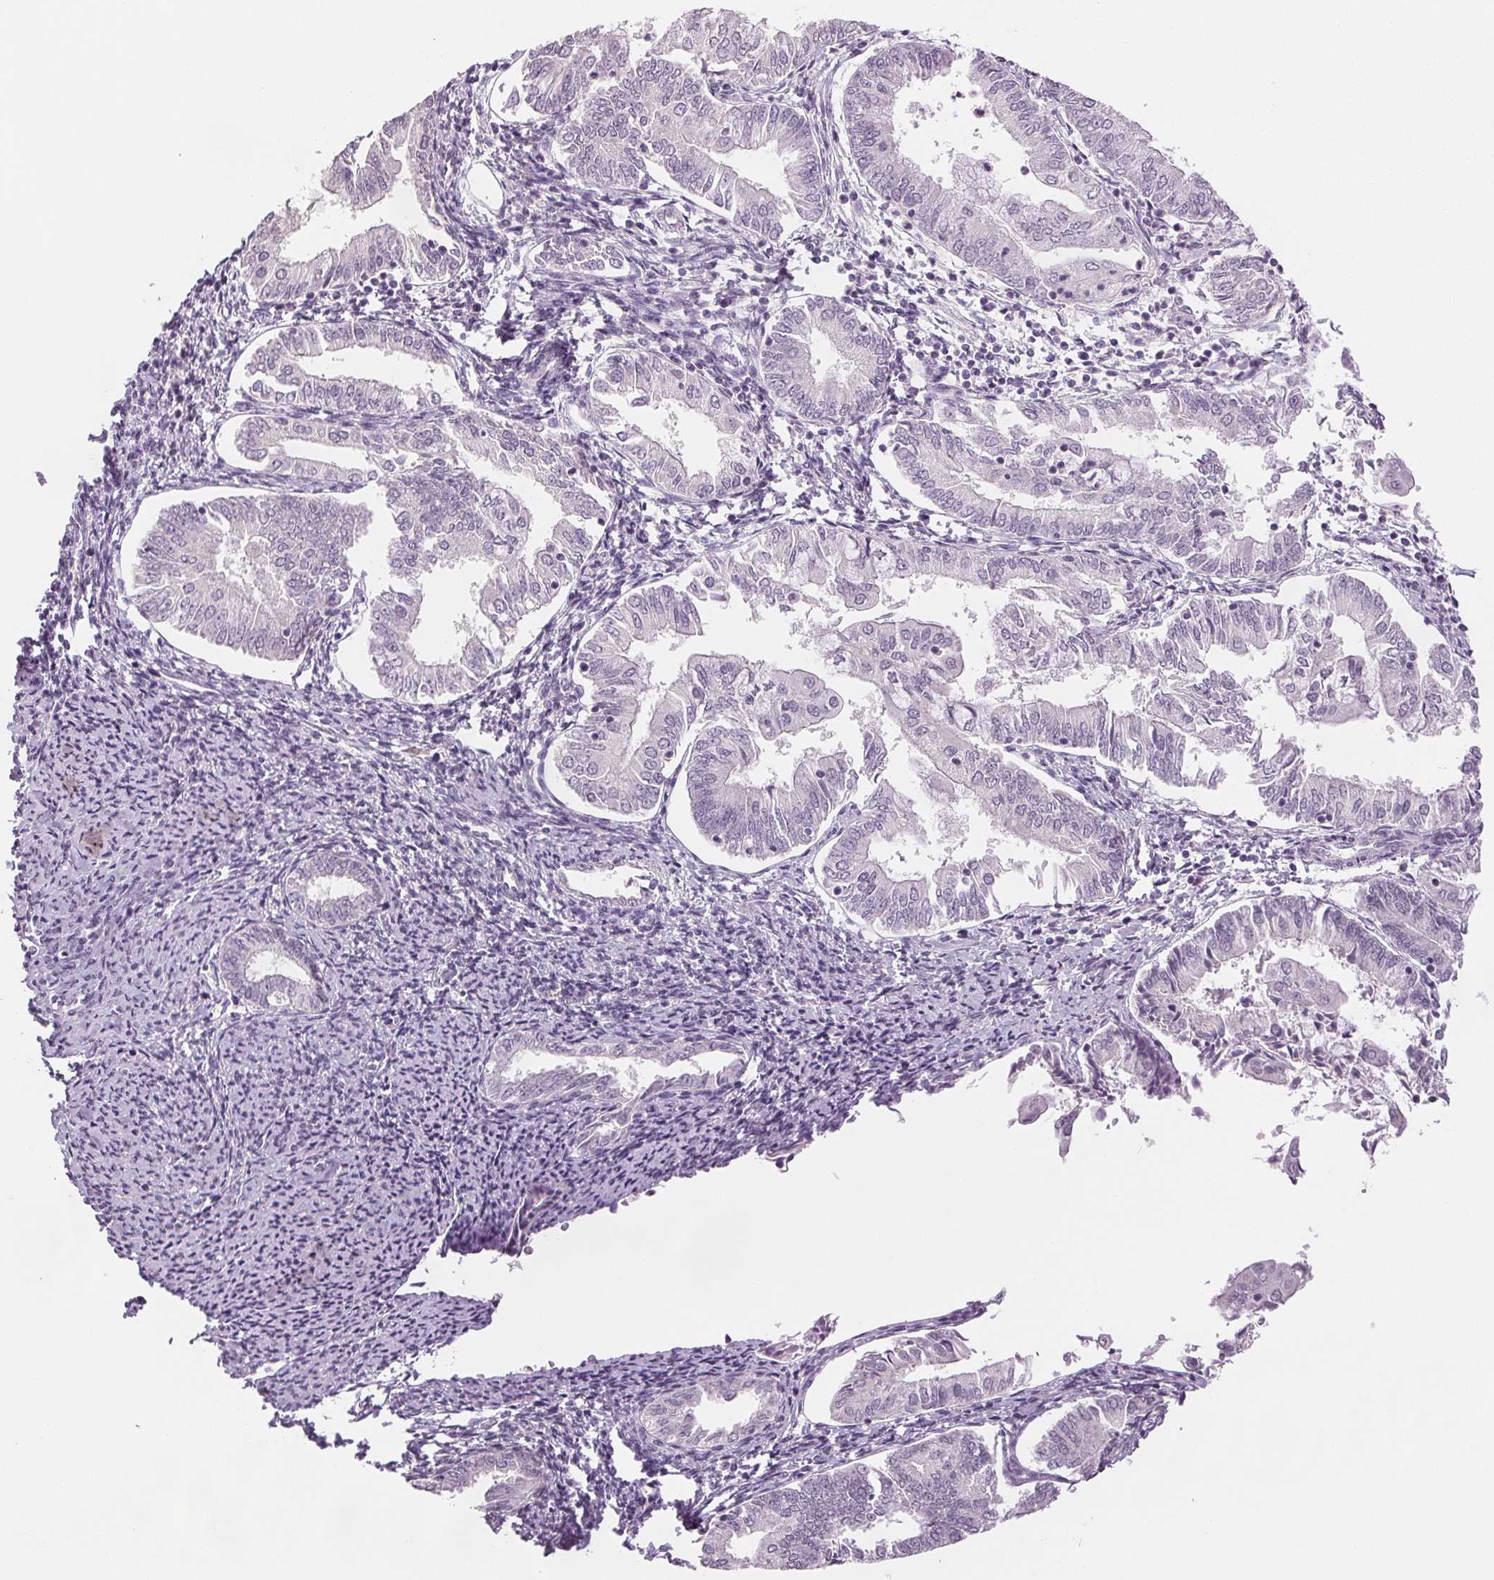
{"staining": {"intensity": "negative", "quantity": "none", "location": "none"}, "tissue": "endometrial cancer", "cell_type": "Tumor cells", "image_type": "cancer", "snomed": [{"axis": "morphology", "description": "Adenocarcinoma, NOS"}, {"axis": "topography", "description": "Endometrium"}], "caption": "Tumor cells are negative for protein expression in human endometrial cancer (adenocarcinoma).", "gene": "SCGN", "patient": {"sex": "female", "age": 55}}